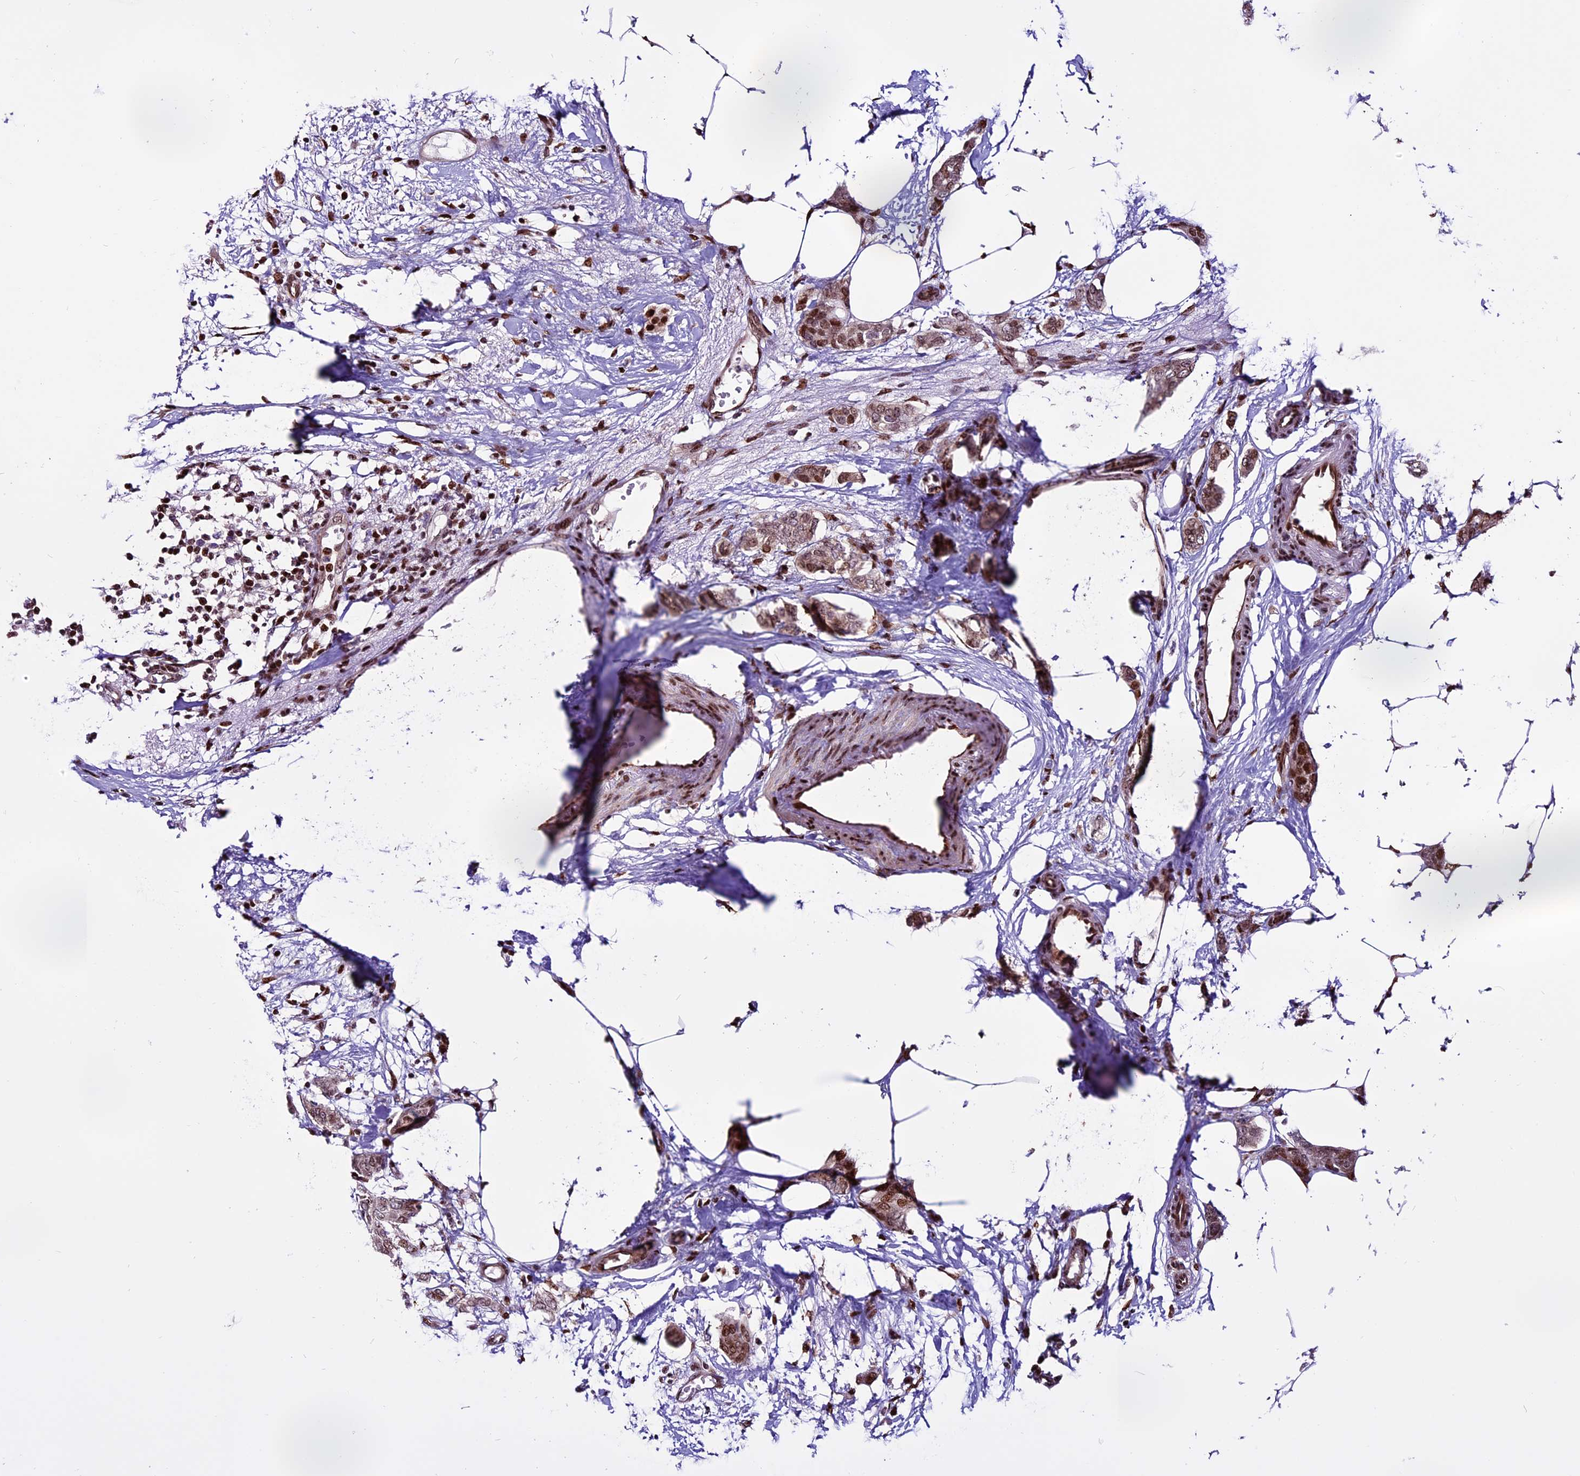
{"staining": {"intensity": "moderate", "quantity": ">75%", "location": "nuclear"}, "tissue": "breast cancer", "cell_type": "Tumor cells", "image_type": "cancer", "snomed": [{"axis": "morphology", "description": "Duct carcinoma"}, {"axis": "topography", "description": "Breast"}], "caption": "A brown stain shows moderate nuclear positivity of a protein in breast infiltrating ductal carcinoma tumor cells.", "gene": "RINL", "patient": {"sex": "female", "age": 72}}